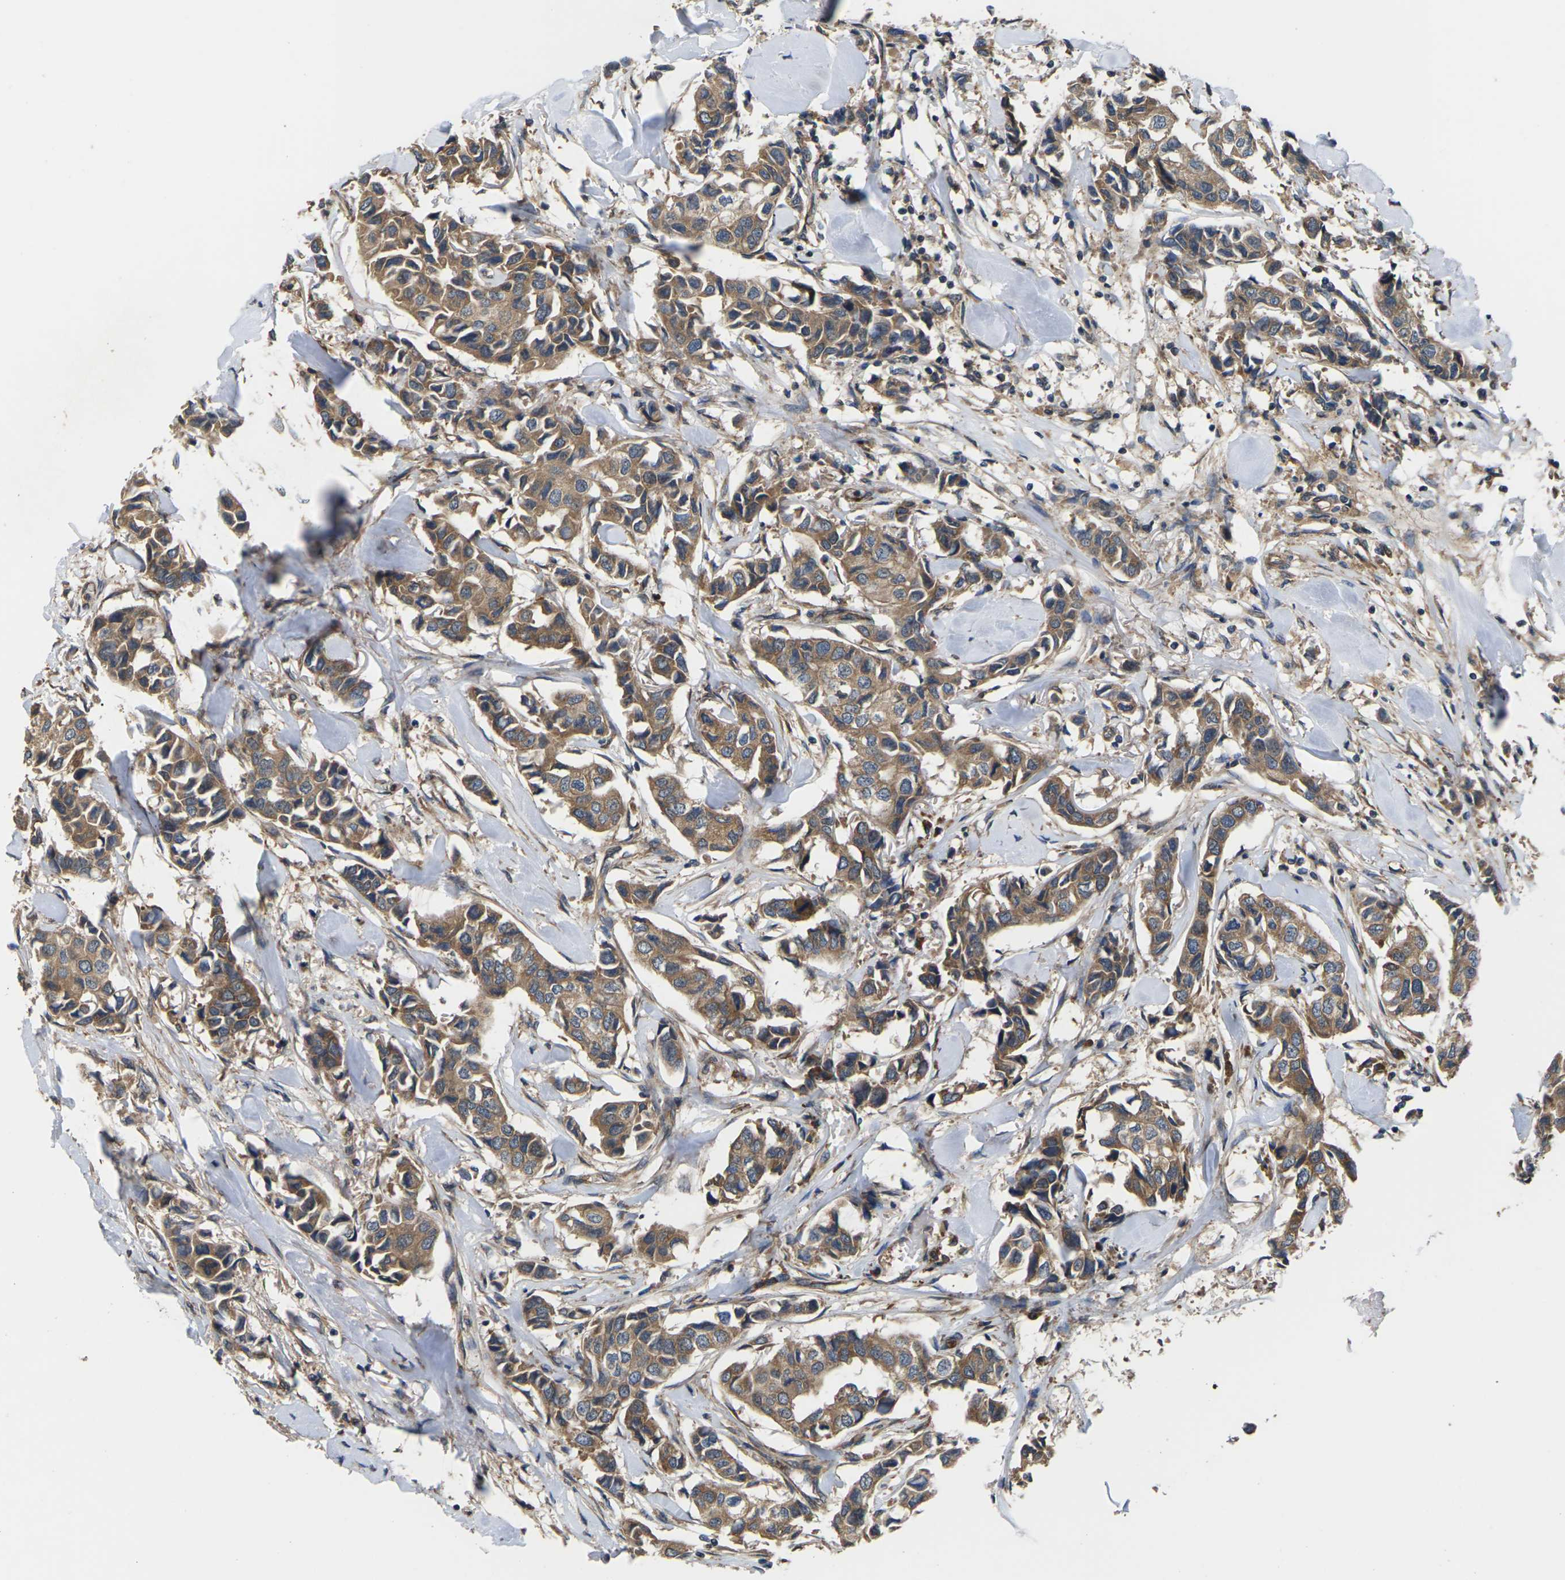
{"staining": {"intensity": "moderate", "quantity": ">75%", "location": "cytoplasmic/membranous"}, "tissue": "breast cancer", "cell_type": "Tumor cells", "image_type": "cancer", "snomed": [{"axis": "morphology", "description": "Duct carcinoma"}, {"axis": "topography", "description": "Breast"}], "caption": "Invasive ductal carcinoma (breast) stained with a brown dye reveals moderate cytoplasmic/membranous positive expression in about >75% of tumor cells.", "gene": "NRAS", "patient": {"sex": "female", "age": 80}}